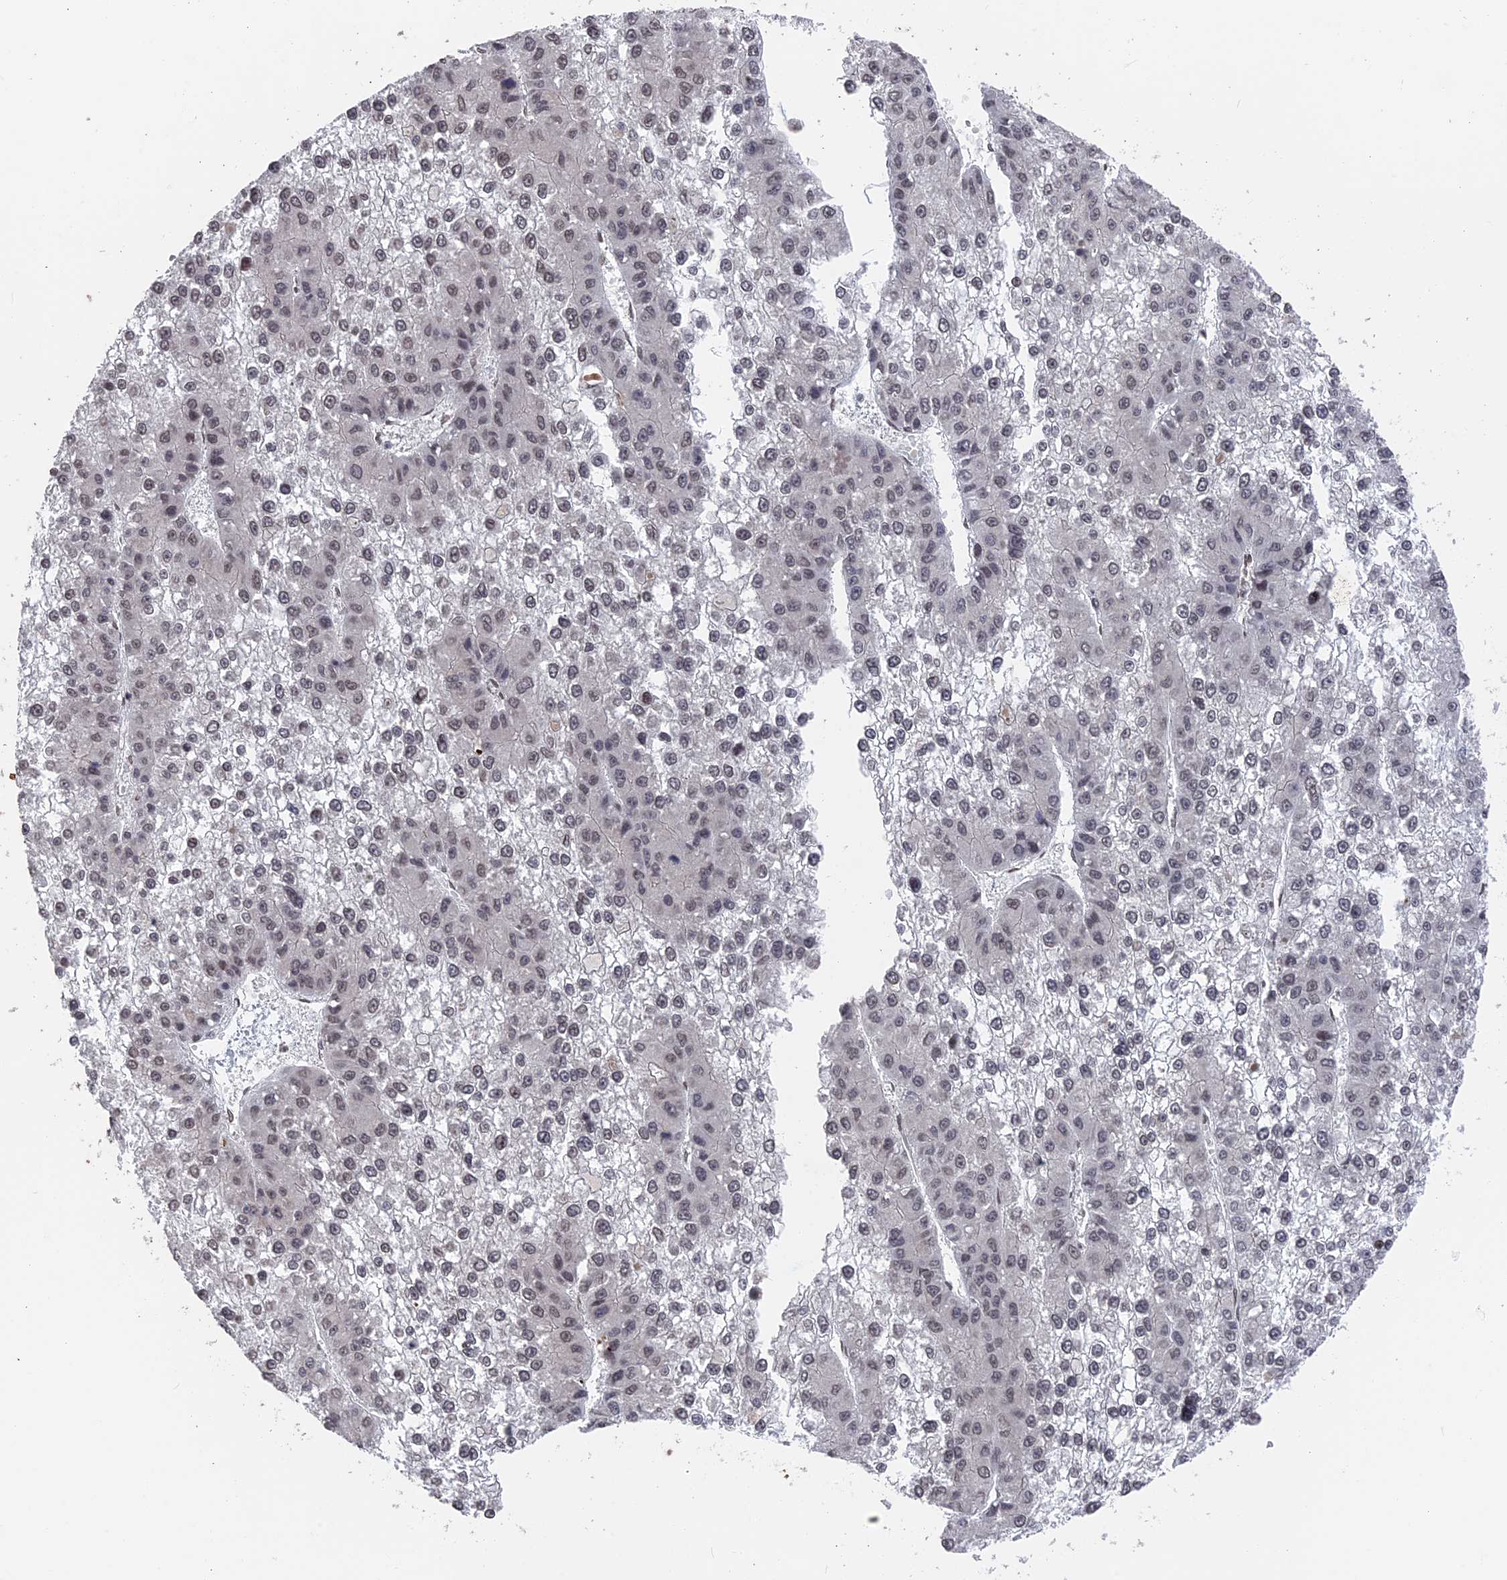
{"staining": {"intensity": "weak", "quantity": "<25%", "location": "nuclear"}, "tissue": "liver cancer", "cell_type": "Tumor cells", "image_type": "cancer", "snomed": [{"axis": "morphology", "description": "Carcinoma, Hepatocellular, NOS"}, {"axis": "topography", "description": "Liver"}], "caption": "Photomicrograph shows no significant protein staining in tumor cells of liver hepatocellular carcinoma.", "gene": "NR2C2AP", "patient": {"sex": "female", "age": 73}}